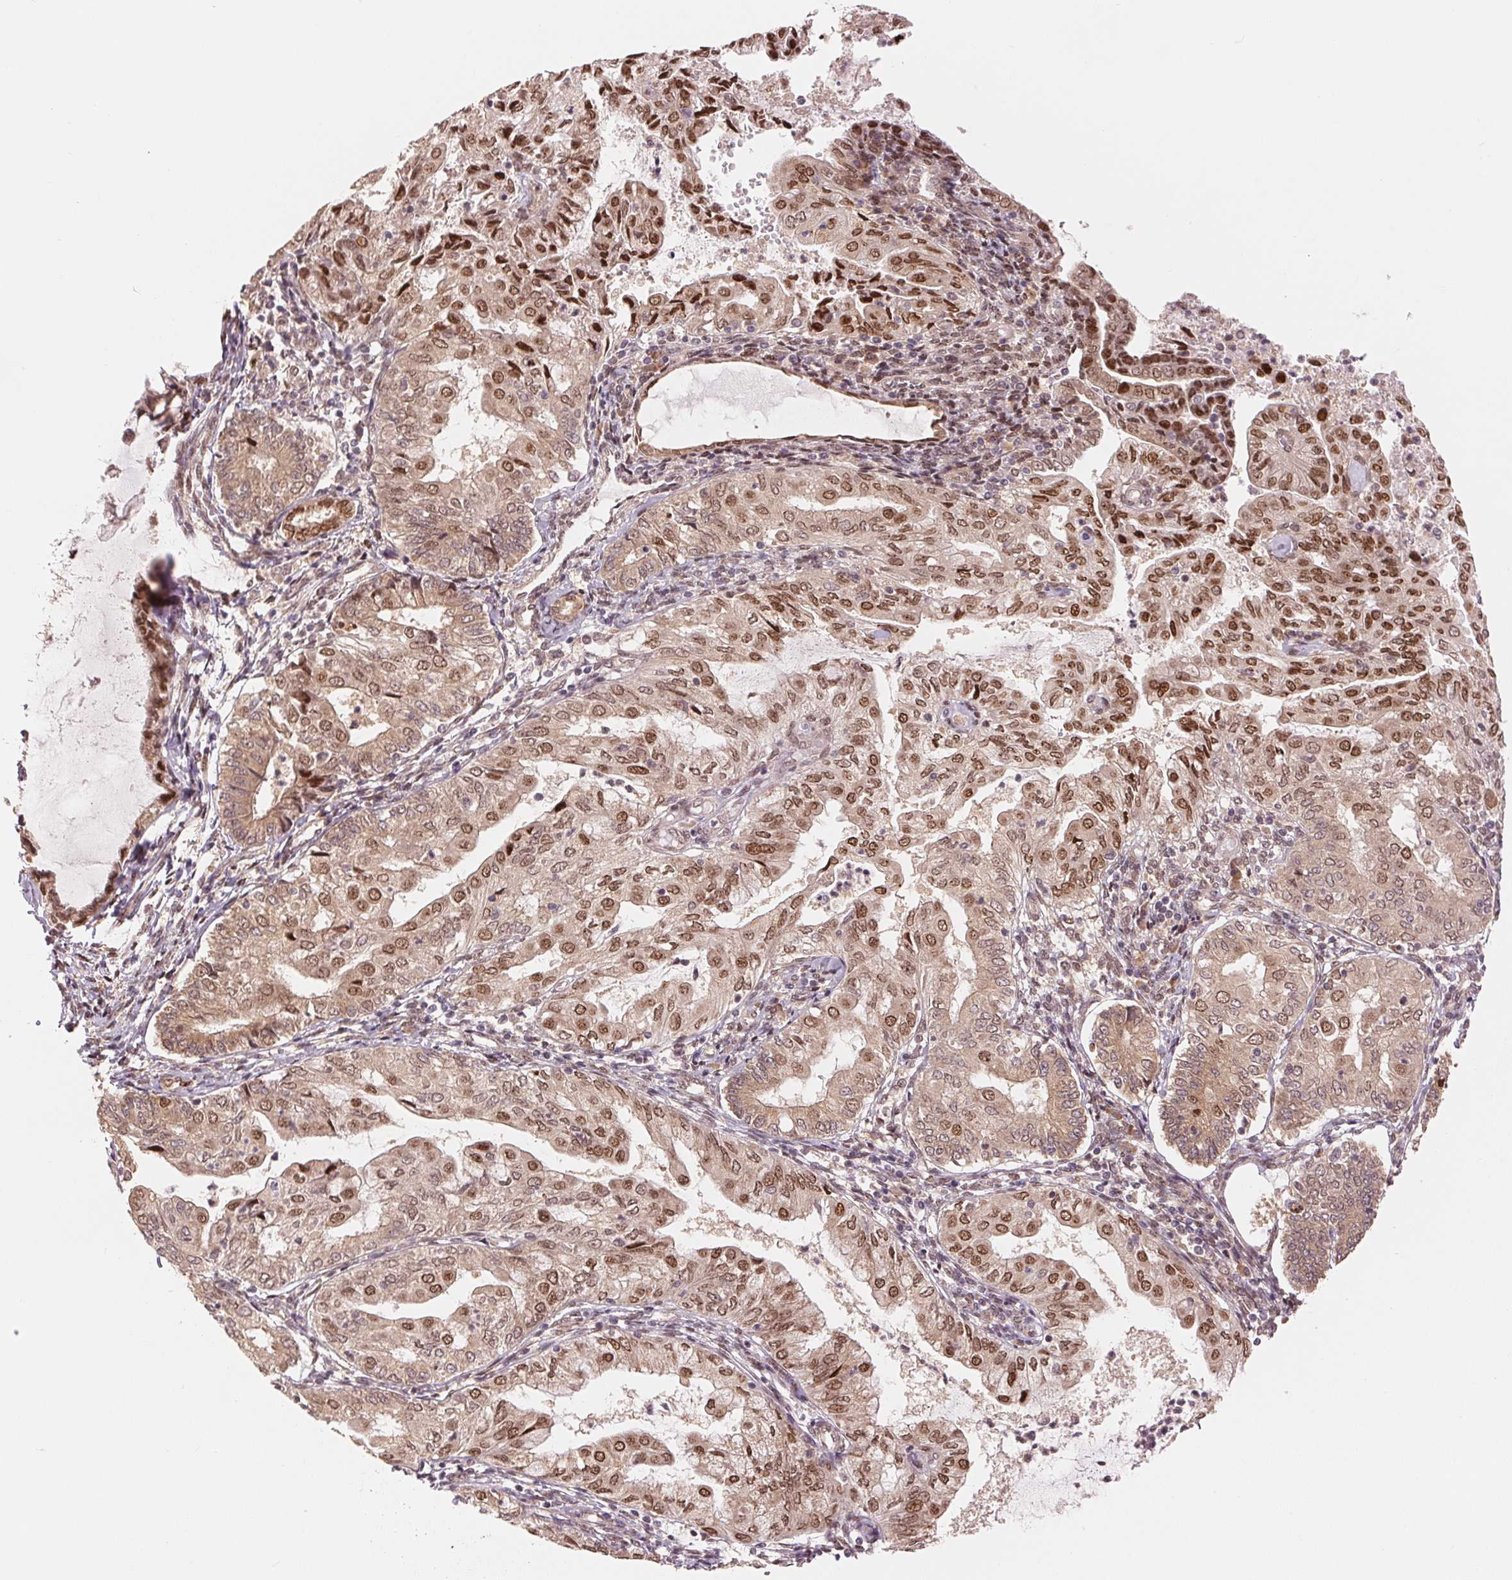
{"staining": {"intensity": "strong", "quantity": "25%-75%", "location": "nuclear"}, "tissue": "endometrial cancer", "cell_type": "Tumor cells", "image_type": "cancer", "snomed": [{"axis": "morphology", "description": "Adenocarcinoma, NOS"}, {"axis": "topography", "description": "Endometrium"}], "caption": "Protein staining by IHC reveals strong nuclear positivity in approximately 25%-75% of tumor cells in adenocarcinoma (endometrial). (Stains: DAB in brown, nuclei in blue, Microscopy: brightfield microscopy at high magnification).", "gene": "ERI3", "patient": {"sex": "female", "age": 68}}